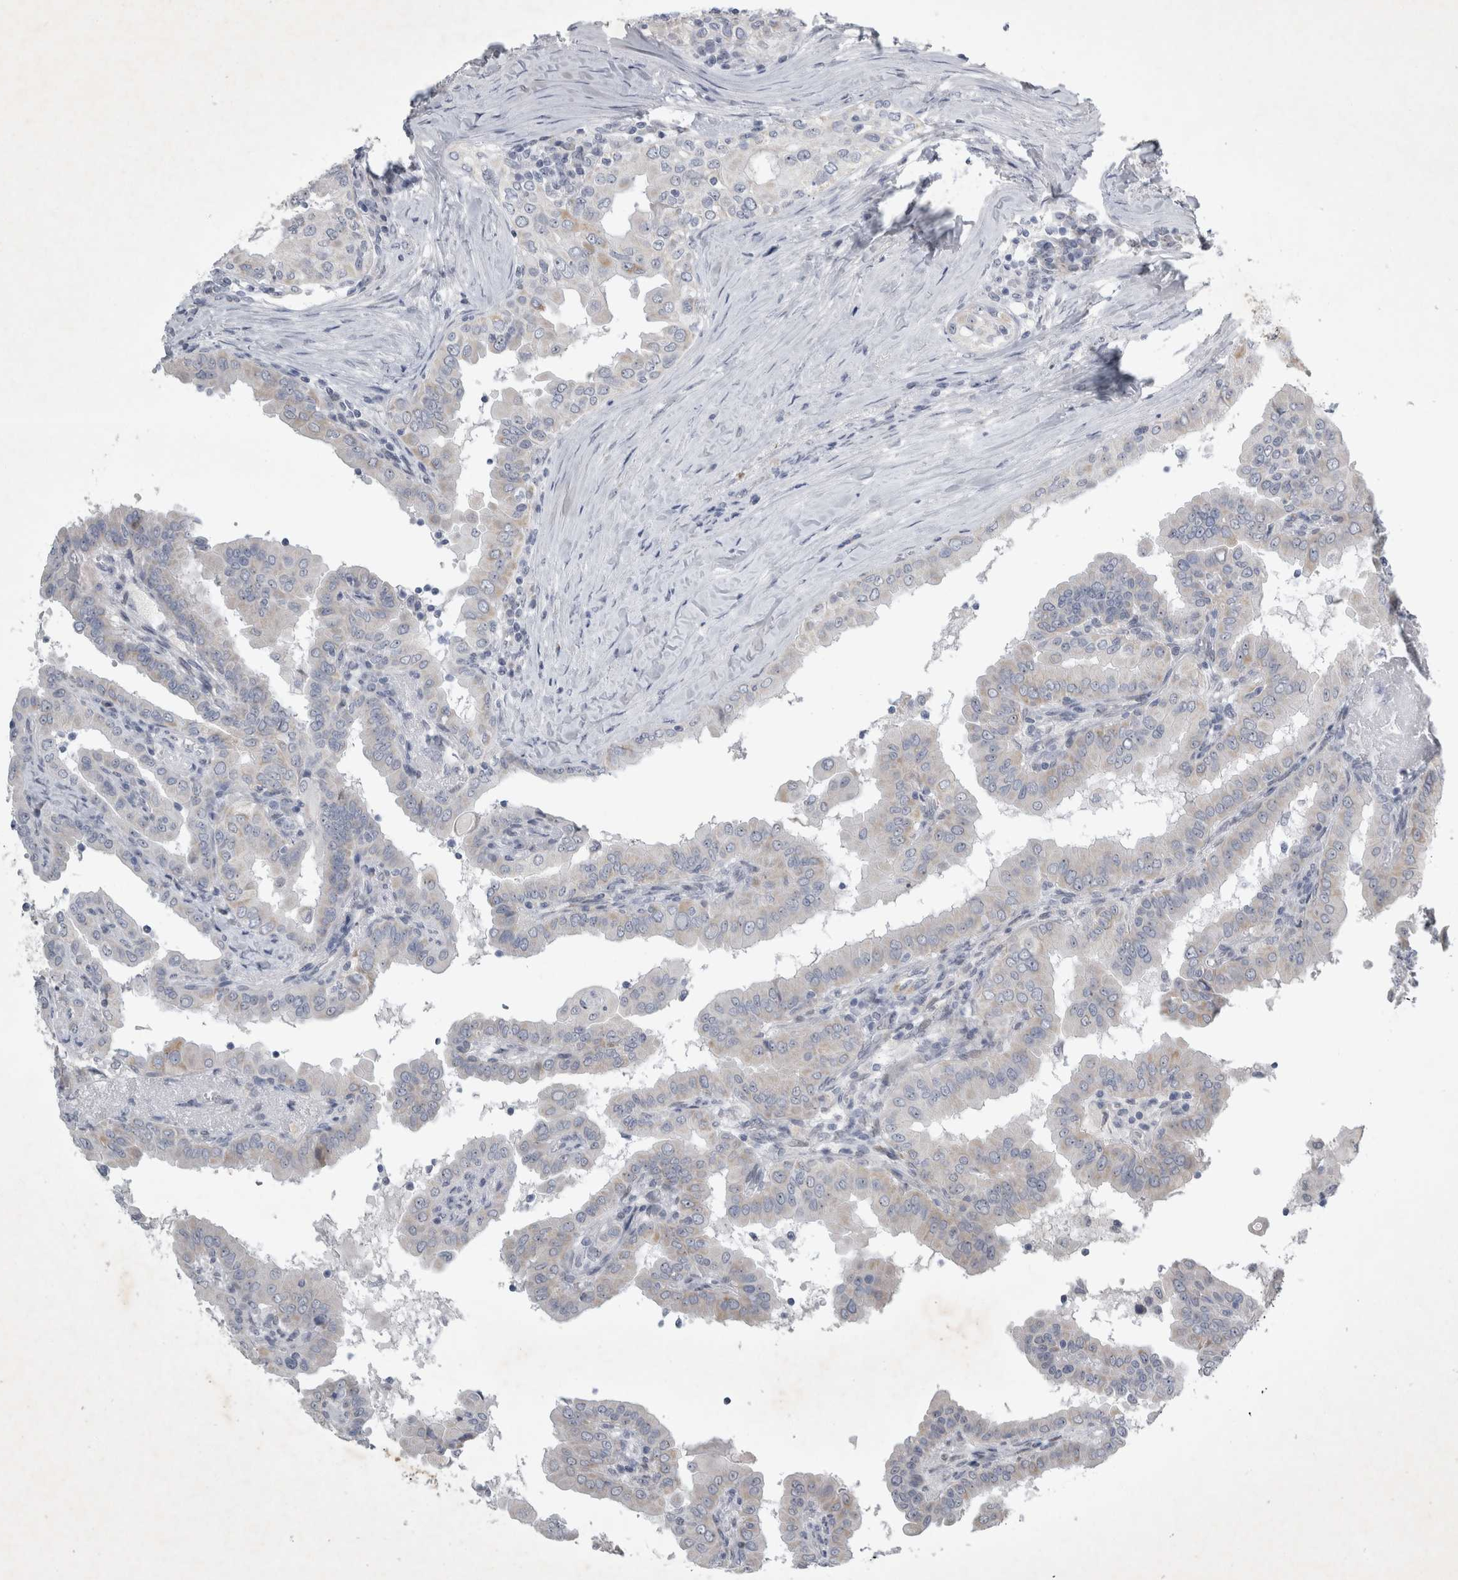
{"staining": {"intensity": "negative", "quantity": "none", "location": "none"}, "tissue": "thyroid cancer", "cell_type": "Tumor cells", "image_type": "cancer", "snomed": [{"axis": "morphology", "description": "Papillary adenocarcinoma, NOS"}, {"axis": "topography", "description": "Thyroid gland"}], "caption": "Thyroid cancer (papillary adenocarcinoma) was stained to show a protein in brown. There is no significant expression in tumor cells. Nuclei are stained in blue.", "gene": "FXYD7", "patient": {"sex": "male", "age": 33}}